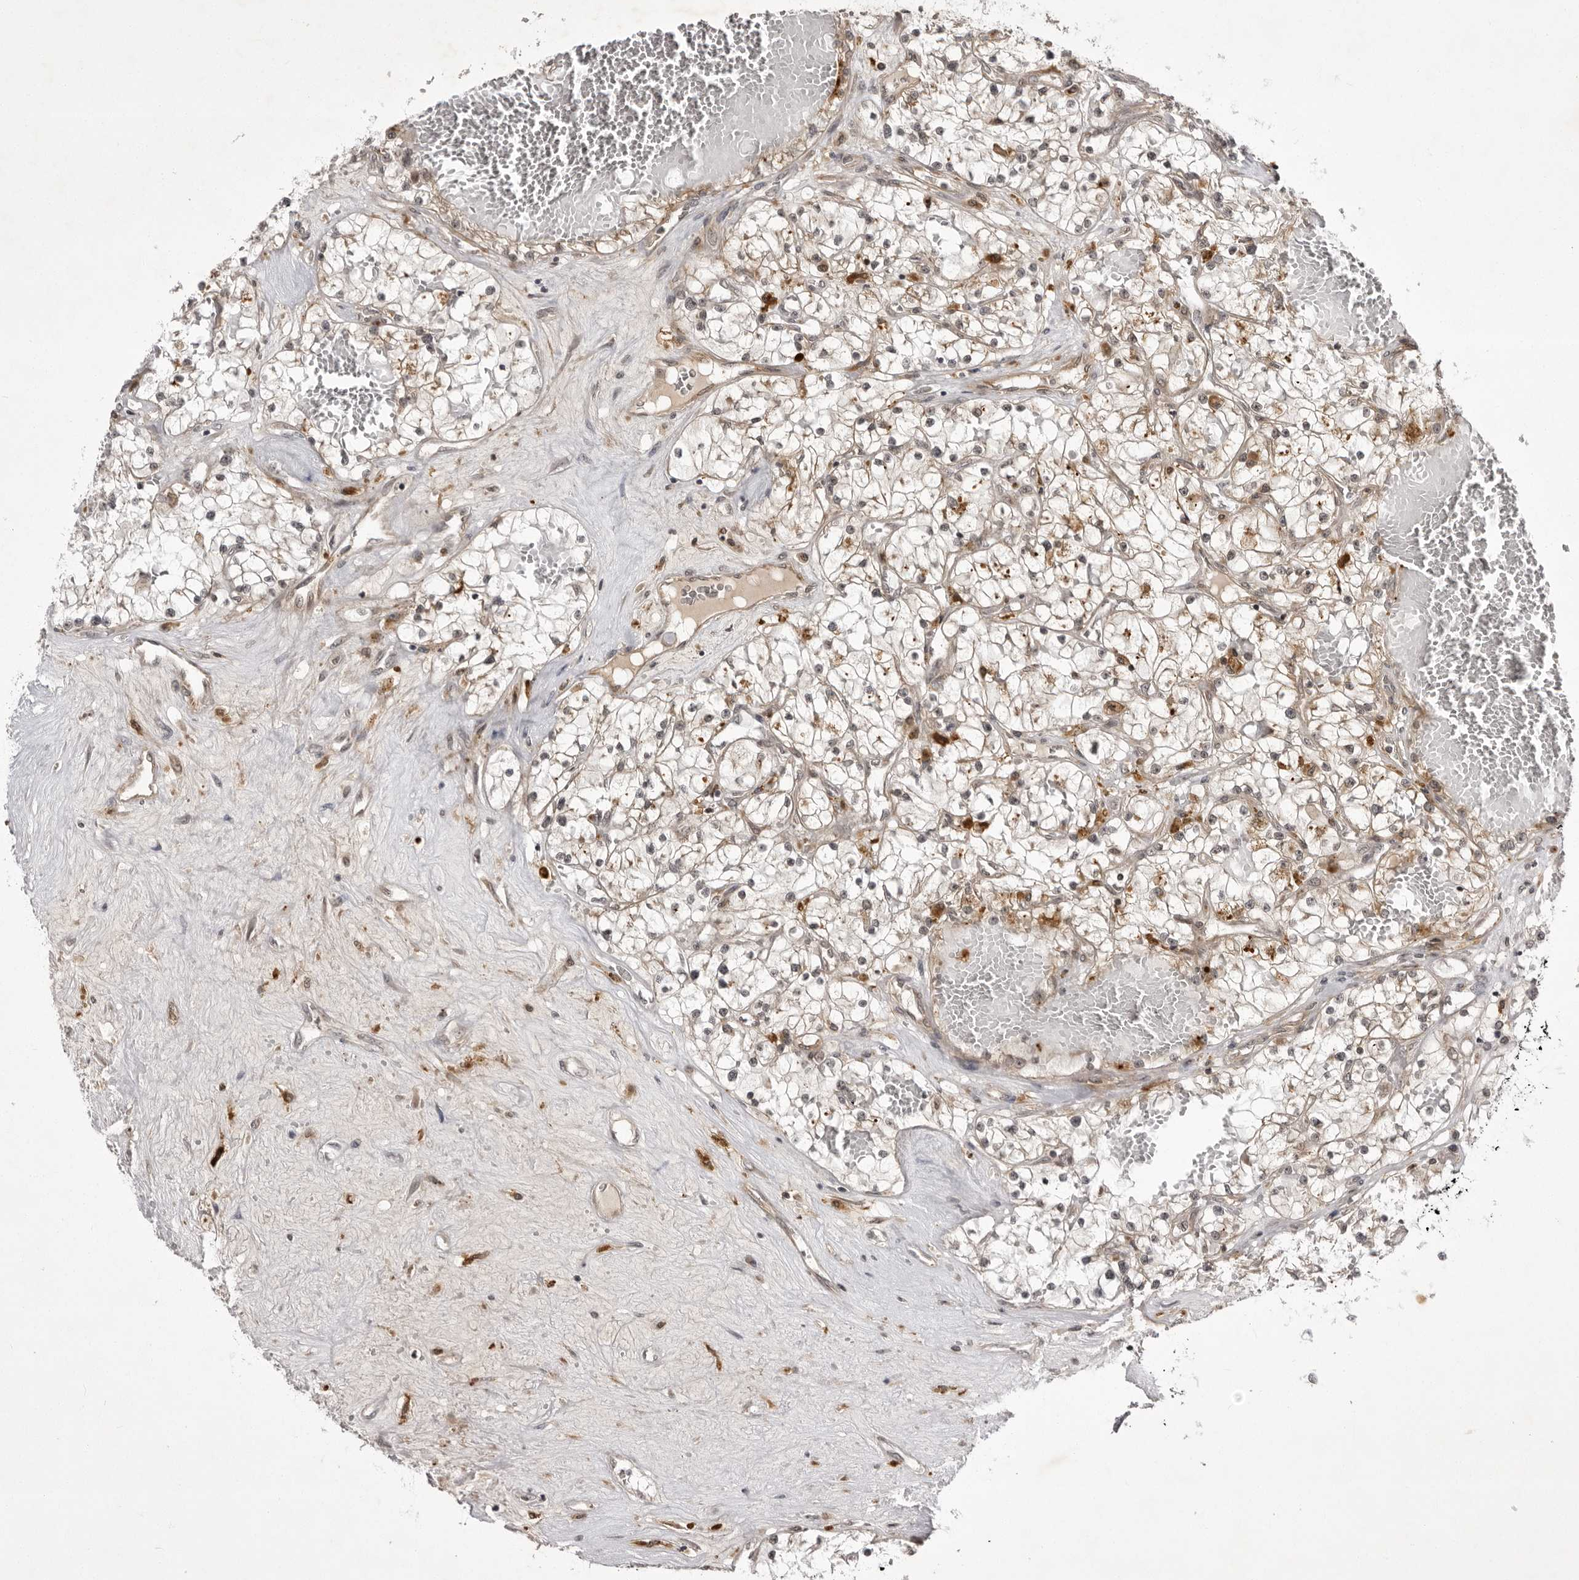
{"staining": {"intensity": "weak", "quantity": "<25%", "location": "cytoplasmic/membranous"}, "tissue": "renal cancer", "cell_type": "Tumor cells", "image_type": "cancer", "snomed": [{"axis": "morphology", "description": "Normal tissue, NOS"}, {"axis": "morphology", "description": "Adenocarcinoma, NOS"}, {"axis": "topography", "description": "Kidney"}], "caption": "There is no significant expression in tumor cells of adenocarcinoma (renal). Nuclei are stained in blue.", "gene": "USP43", "patient": {"sex": "male", "age": 68}}